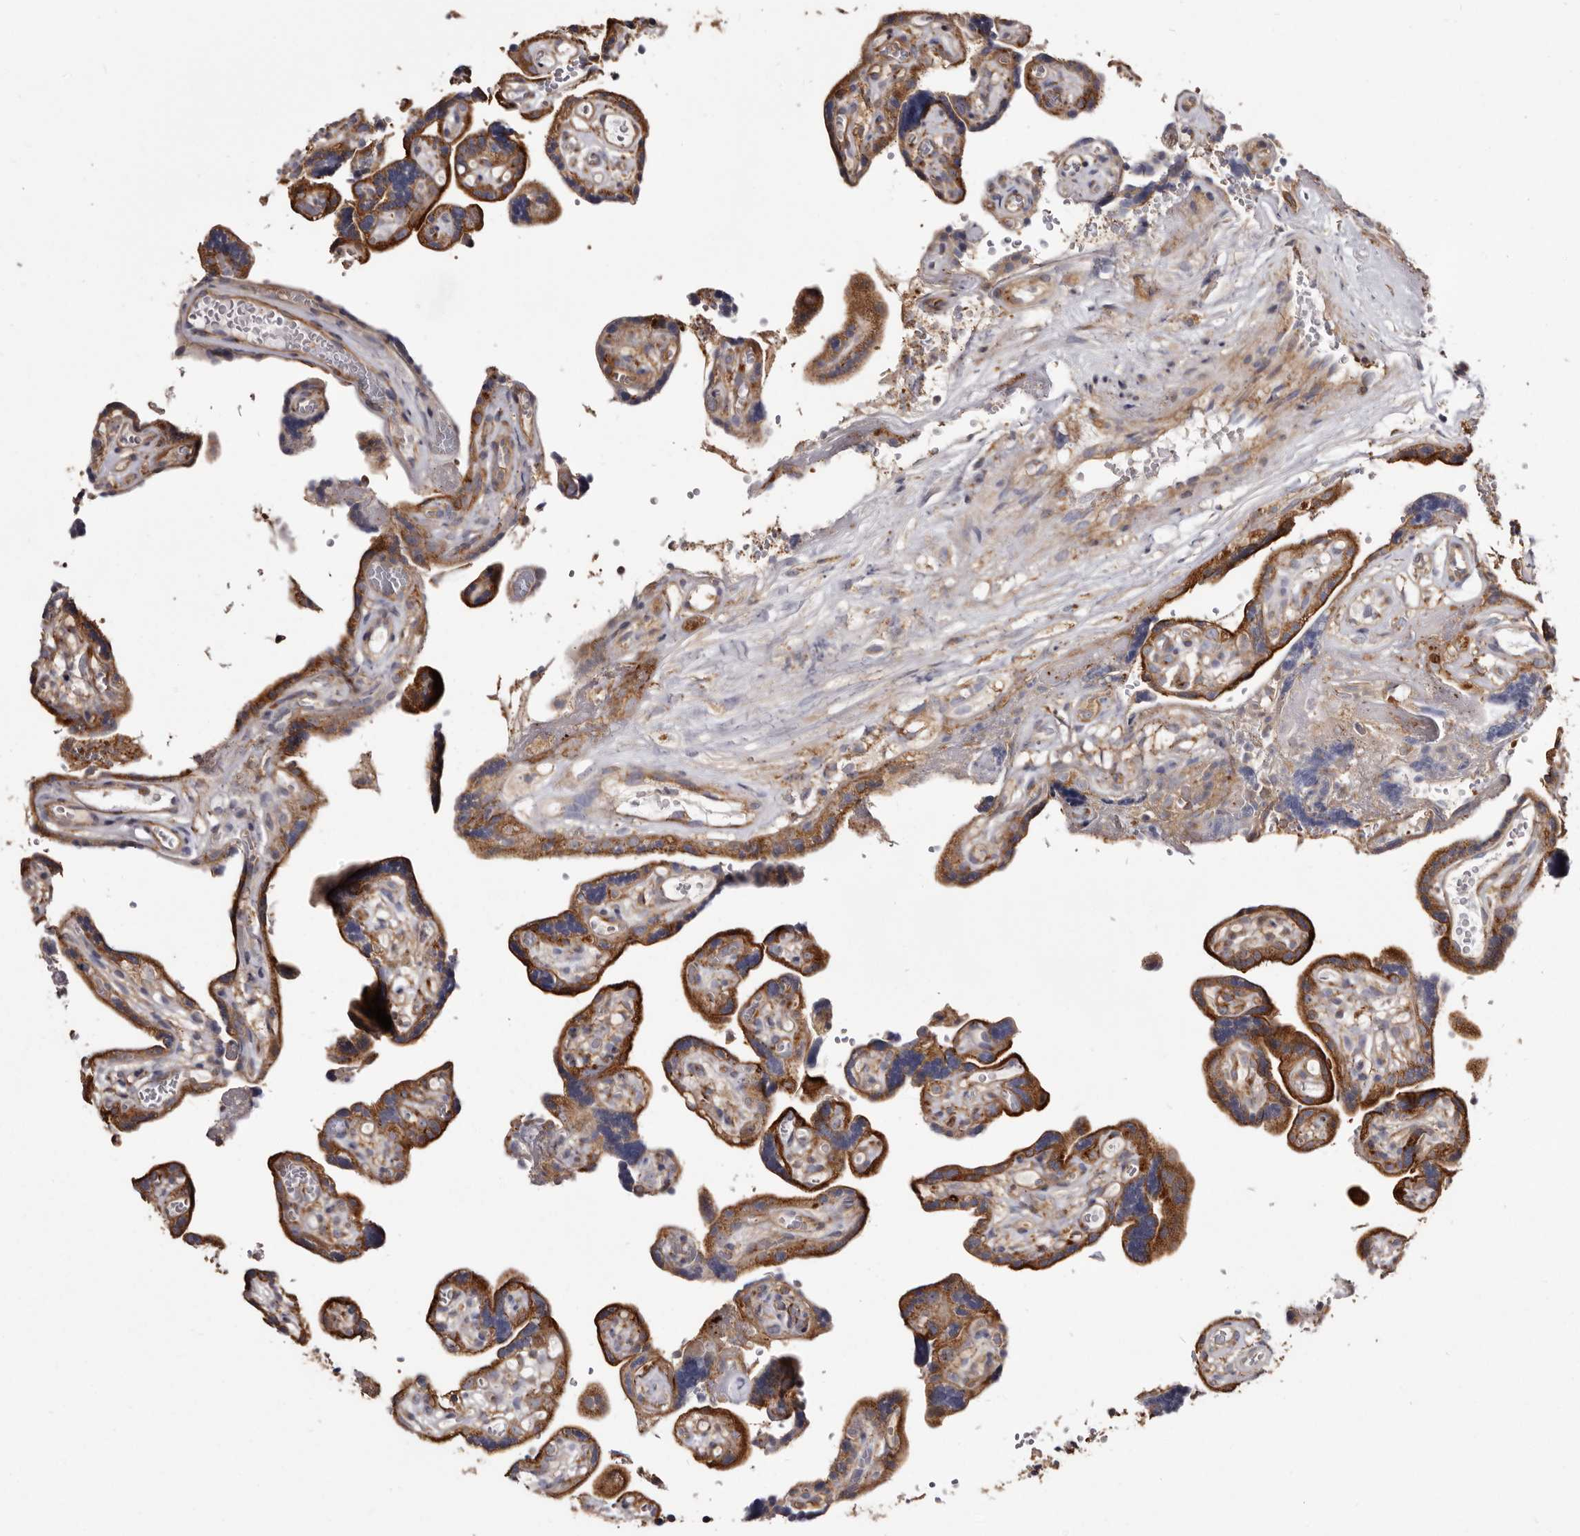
{"staining": {"intensity": "moderate", "quantity": ">75%", "location": "cytoplasmic/membranous"}, "tissue": "placenta", "cell_type": "Decidual cells", "image_type": "normal", "snomed": [{"axis": "morphology", "description": "Normal tissue, NOS"}, {"axis": "topography", "description": "Placenta"}], "caption": "Approximately >75% of decidual cells in benign placenta demonstrate moderate cytoplasmic/membranous protein staining as visualized by brown immunohistochemical staining.", "gene": "TPD52", "patient": {"sex": "female", "age": 30}}